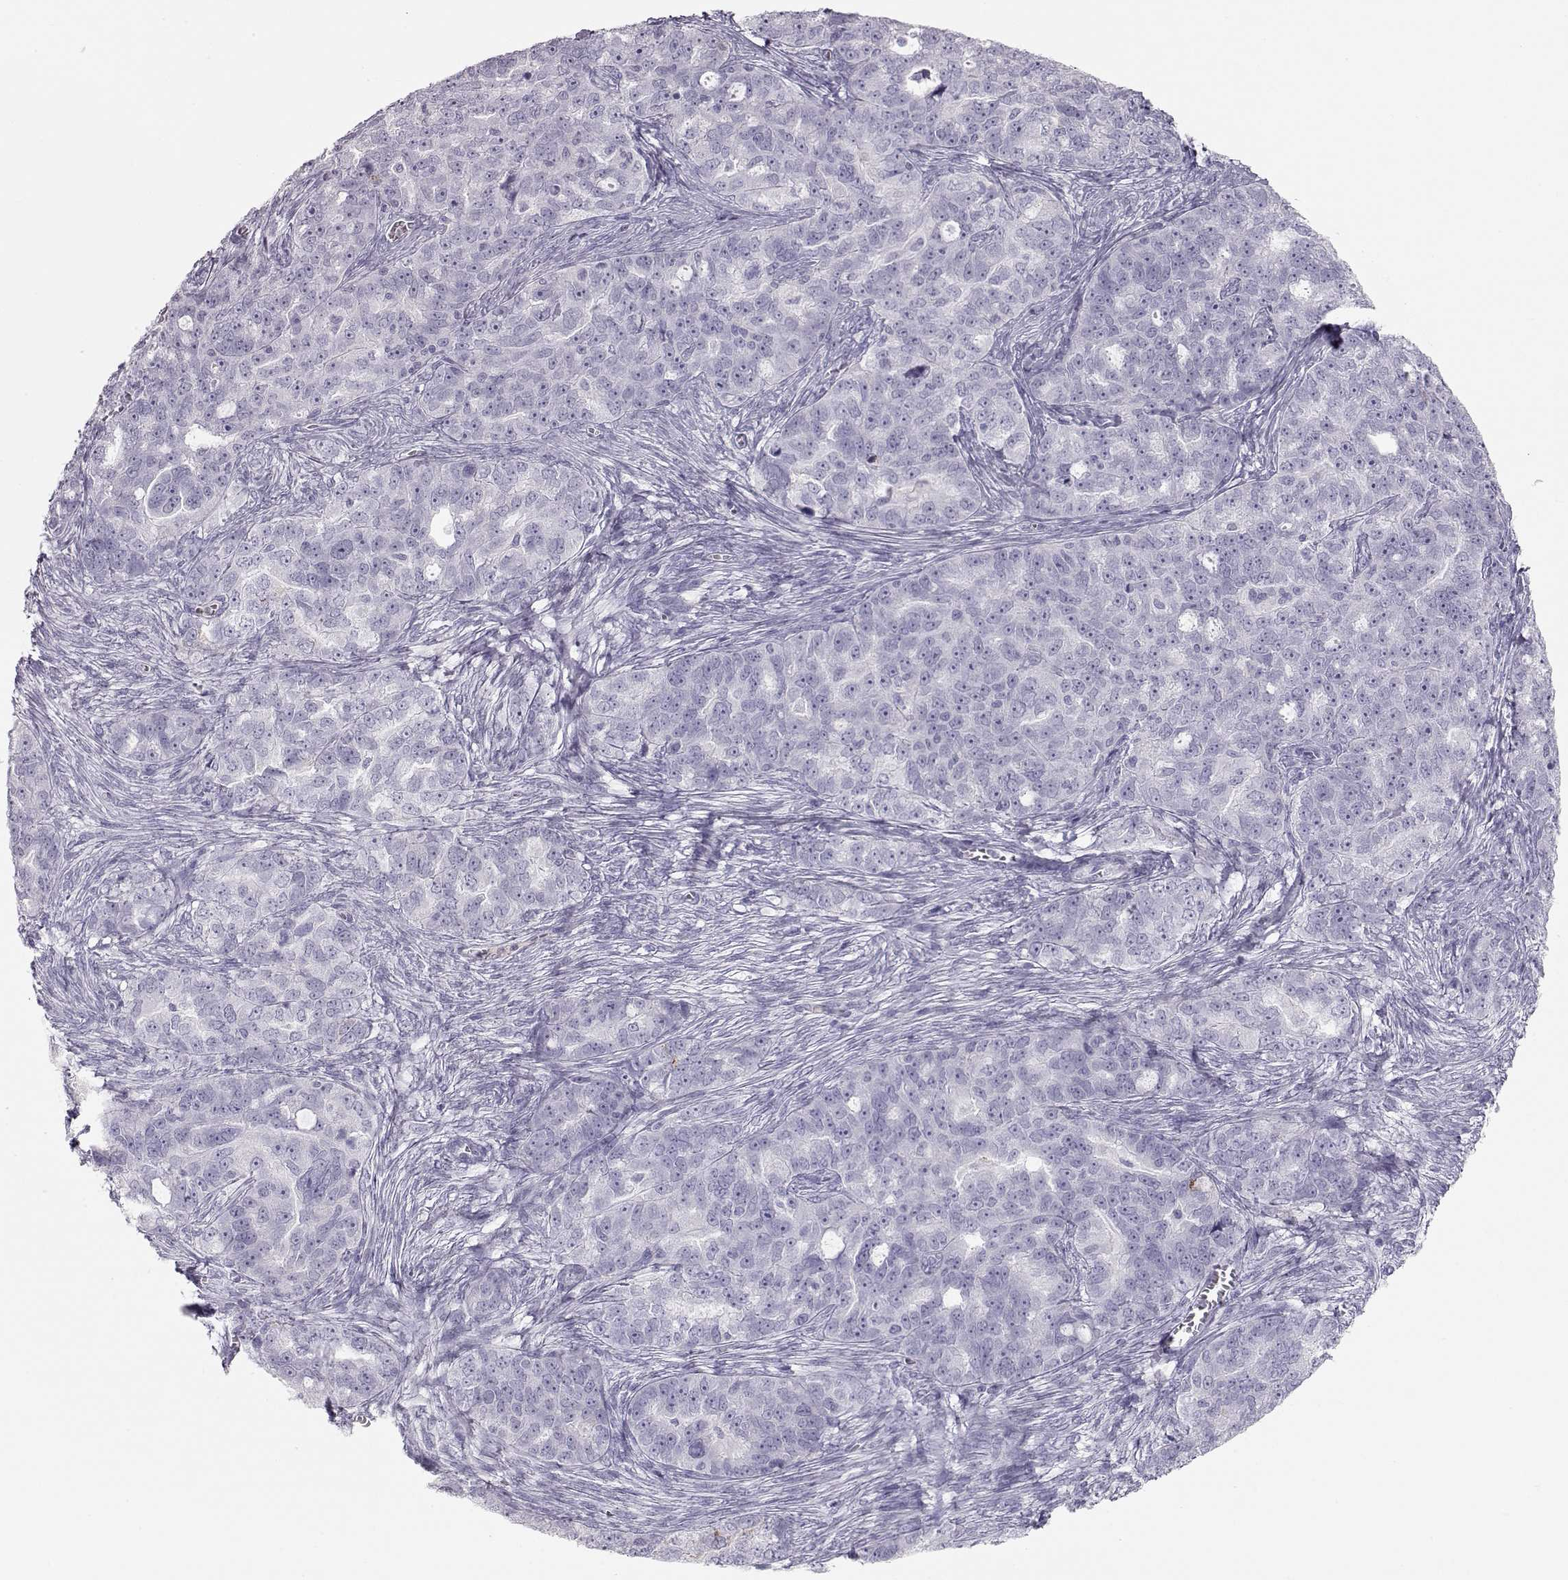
{"staining": {"intensity": "negative", "quantity": "none", "location": "none"}, "tissue": "ovarian cancer", "cell_type": "Tumor cells", "image_type": "cancer", "snomed": [{"axis": "morphology", "description": "Cystadenocarcinoma, serous, NOS"}, {"axis": "topography", "description": "Ovary"}], "caption": "Tumor cells show no significant protein staining in ovarian serous cystadenocarcinoma.", "gene": "MIP", "patient": {"sex": "female", "age": 51}}